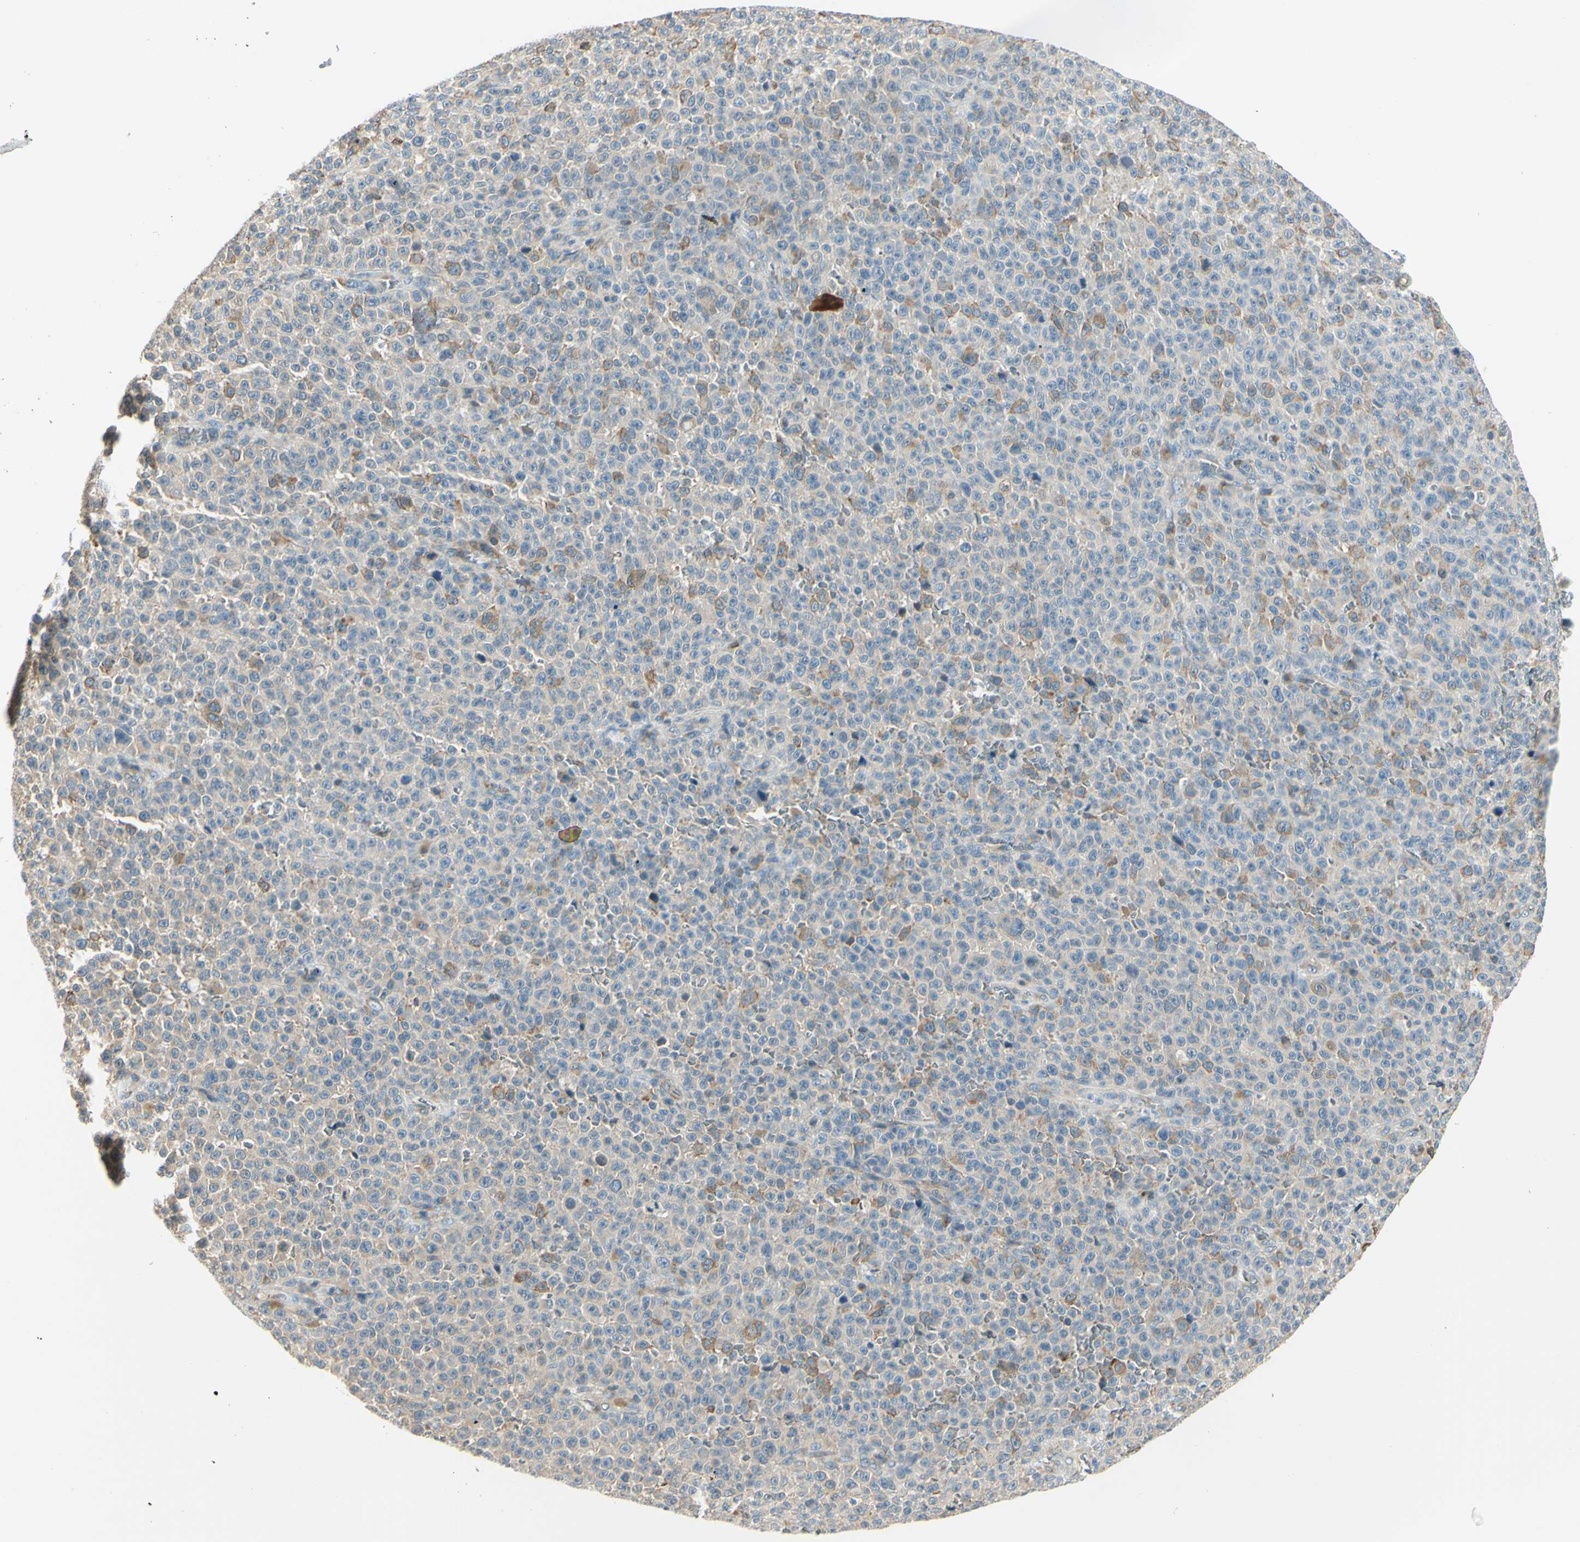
{"staining": {"intensity": "weak", "quantity": "25%-75%", "location": "cytoplasmic/membranous"}, "tissue": "melanoma", "cell_type": "Tumor cells", "image_type": "cancer", "snomed": [{"axis": "morphology", "description": "Malignant melanoma, NOS"}, {"axis": "topography", "description": "Skin"}], "caption": "About 25%-75% of tumor cells in malignant melanoma demonstrate weak cytoplasmic/membranous protein expression as visualized by brown immunohistochemical staining.", "gene": "IGDCC4", "patient": {"sex": "female", "age": 82}}